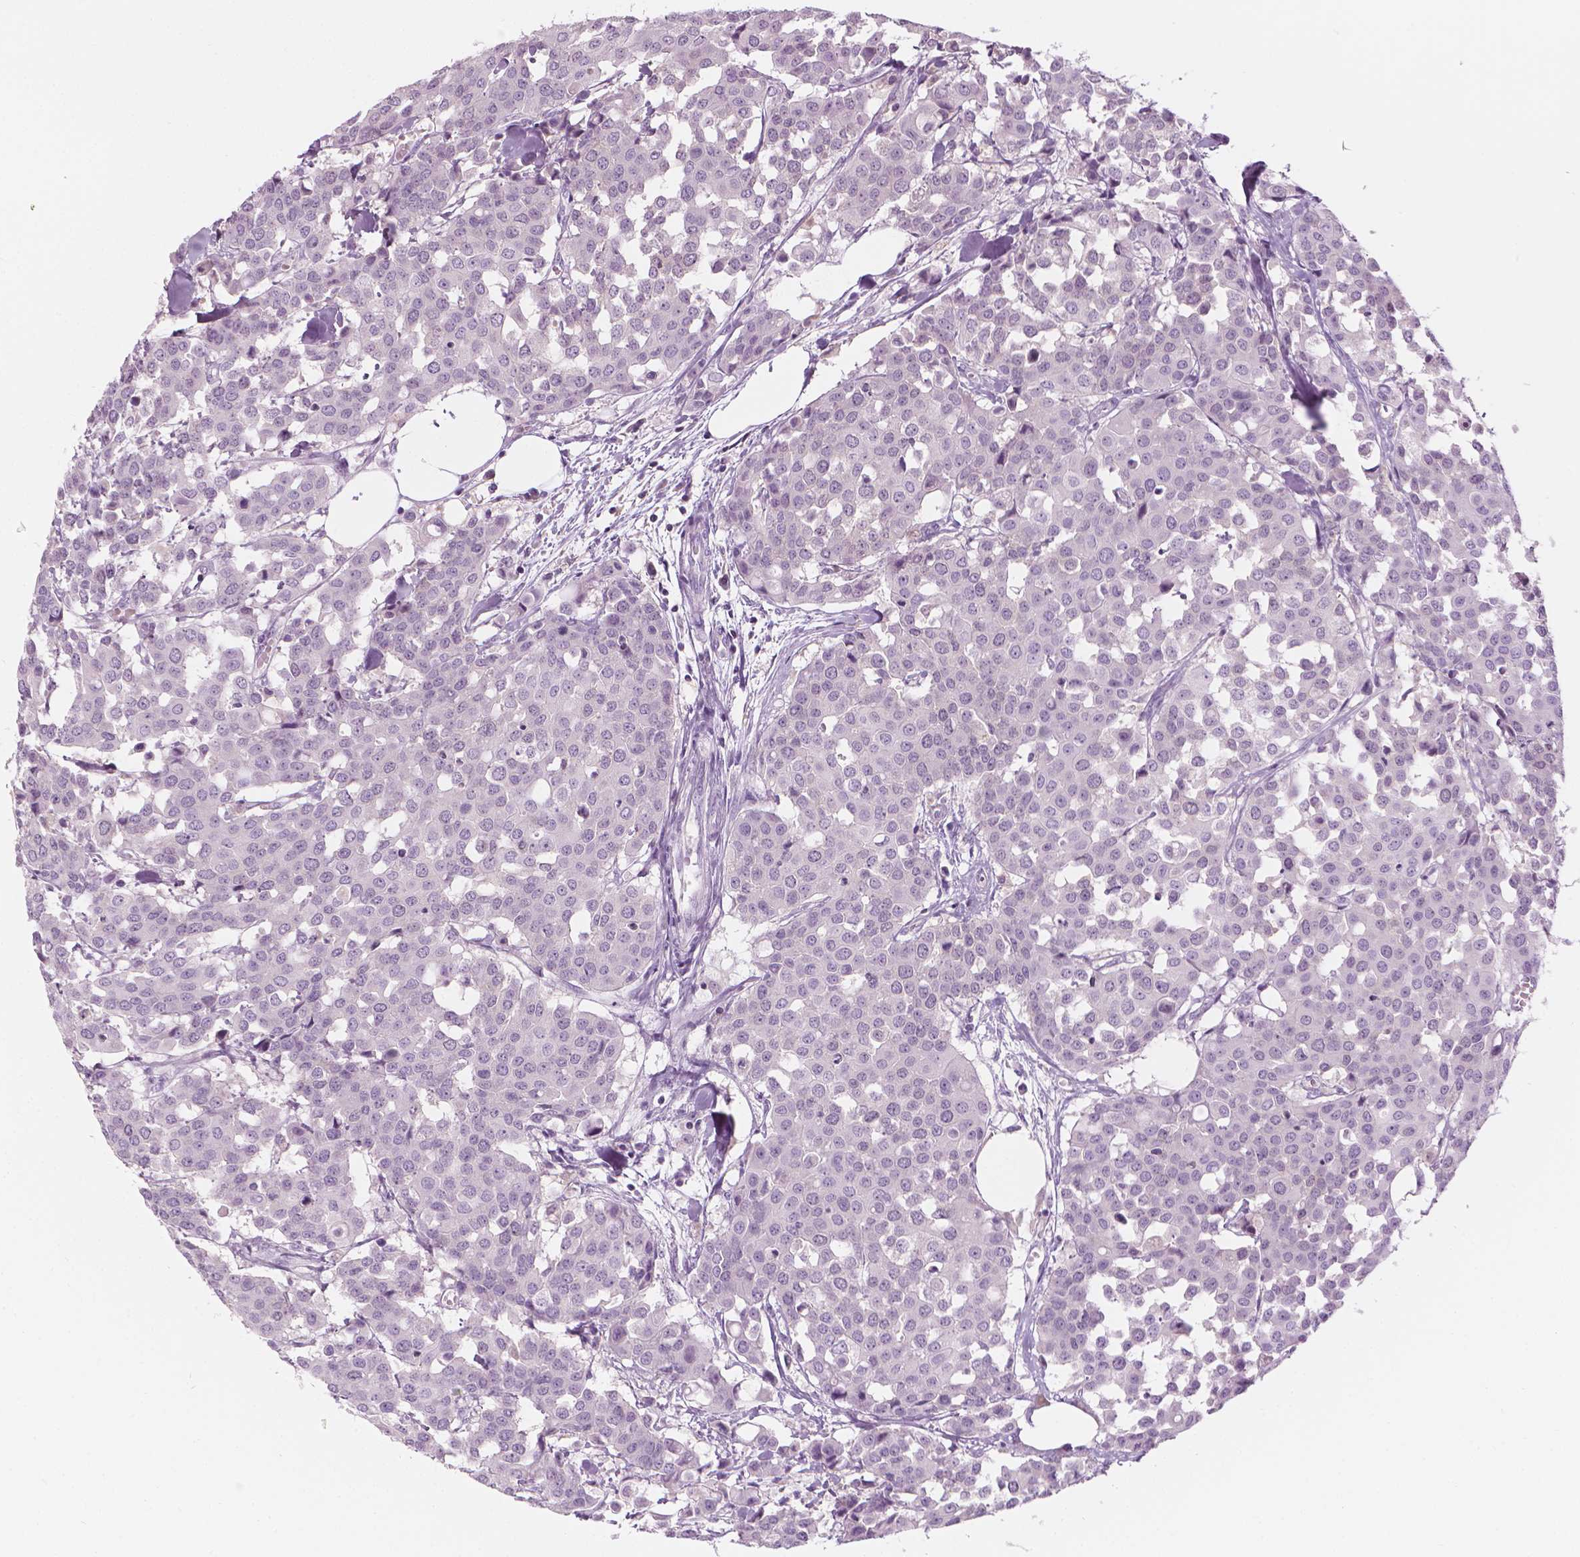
{"staining": {"intensity": "negative", "quantity": "none", "location": "none"}, "tissue": "carcinoid", "cell_type": "Tumor cells", "image_type": "cancer", "snomed": [{"axis": "morphology", "description": "Carcinoid, malignant, NOS"}, {"axis": "topography", "description": "Colon"}], "caption": "The image reveals no significant expression in tumor cells of carcinoid (malignant).", "gene": "SHMT1", "patient": {"sex": "male", "age": 81}}